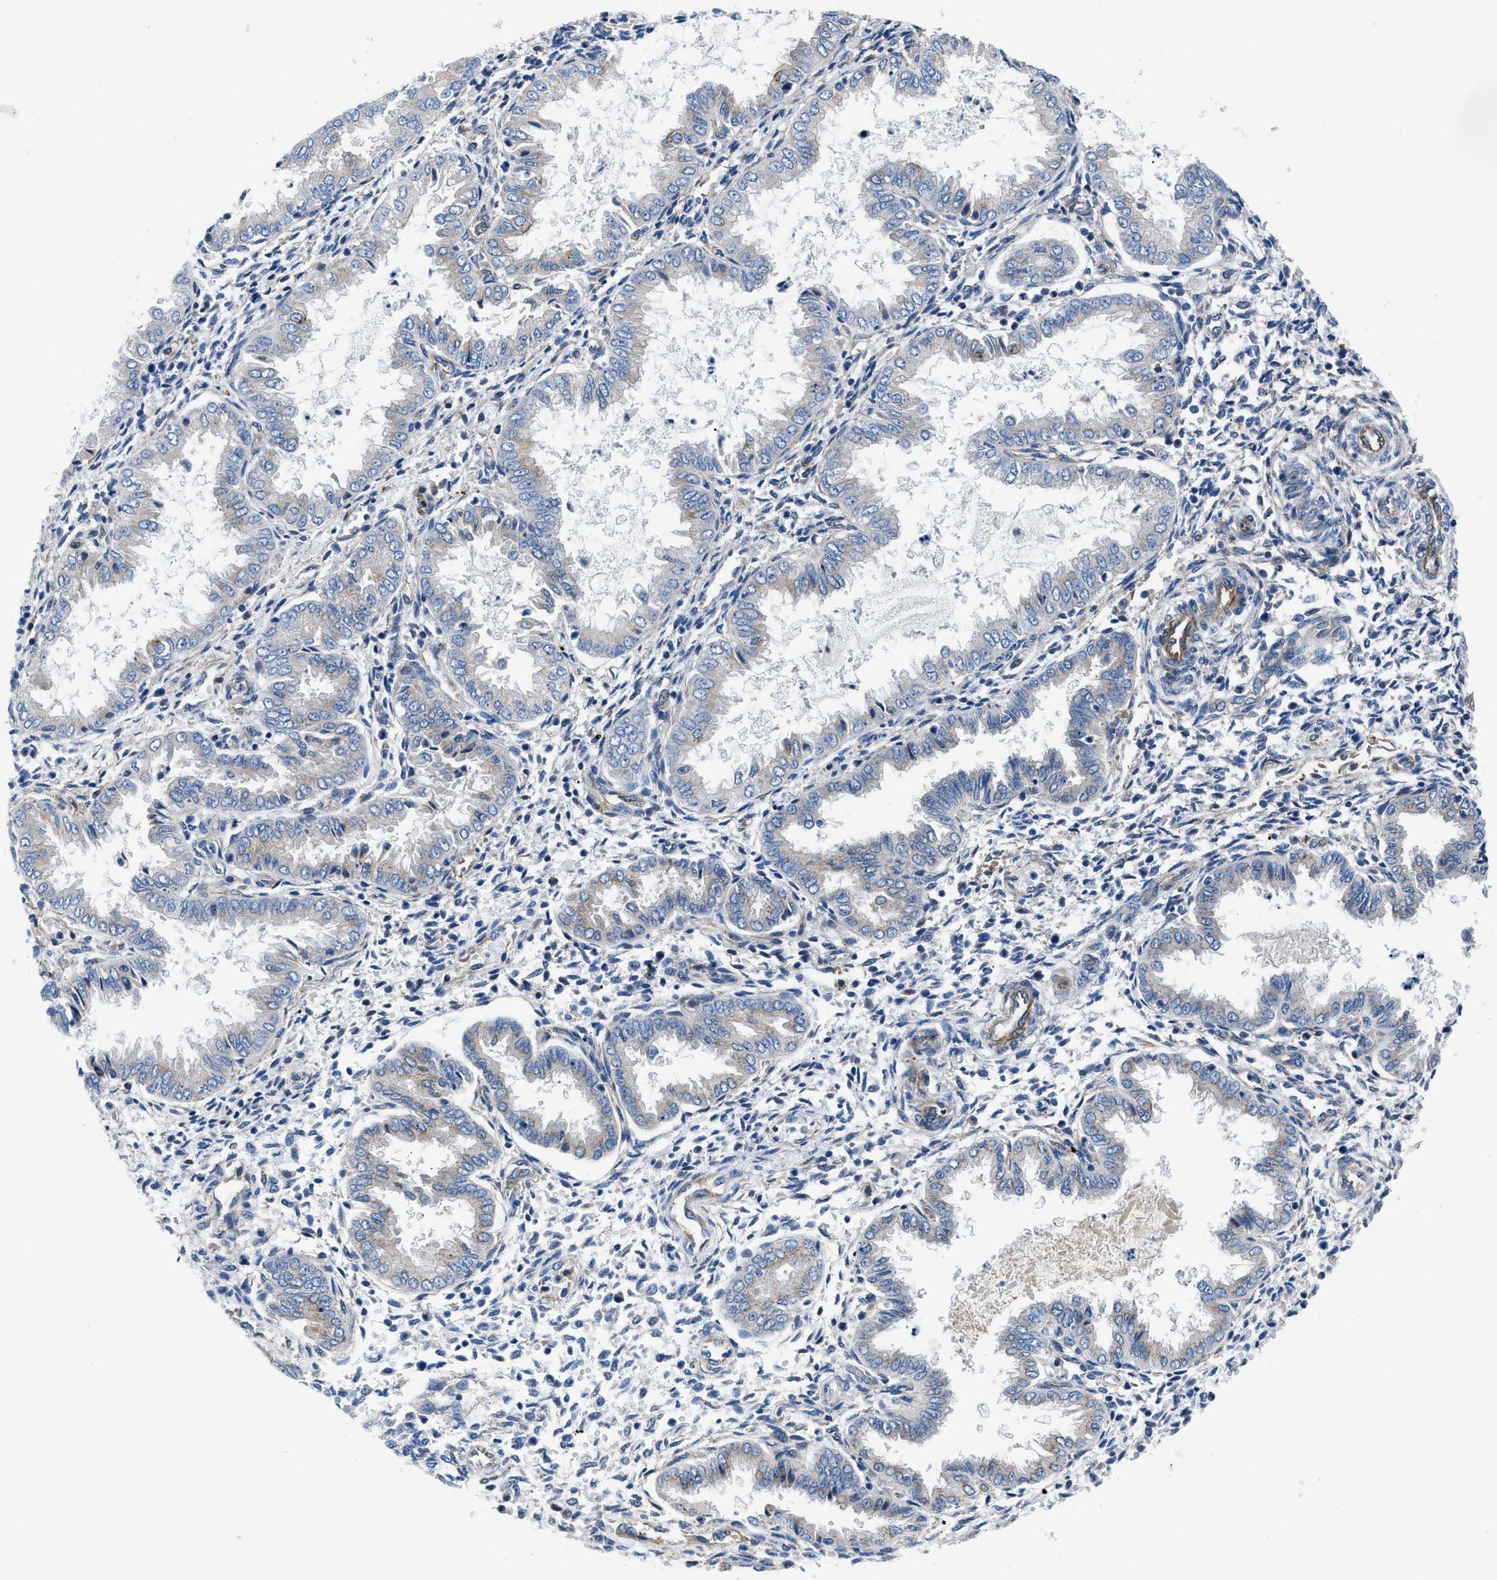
{"staining": {"intensity": "negative", "quantity": "none", "location": "none"}, "tissue": "endometrium", "cell_type": "Cells in endometrial stroma", "image_type": "normal", "snomed": [{"axis": "morphology", "description": "Normal tissue, NOS"}, {"axis": "topography", "description": "Endometrium"}], "caption": "High power microscopy micrograph of an immunohistochemistry image of benign endometrium, revealing no significant staining in cells in endometrial stroma.", "gene": "TRIP4", "patient": {"sex": "female", "age": 33}}